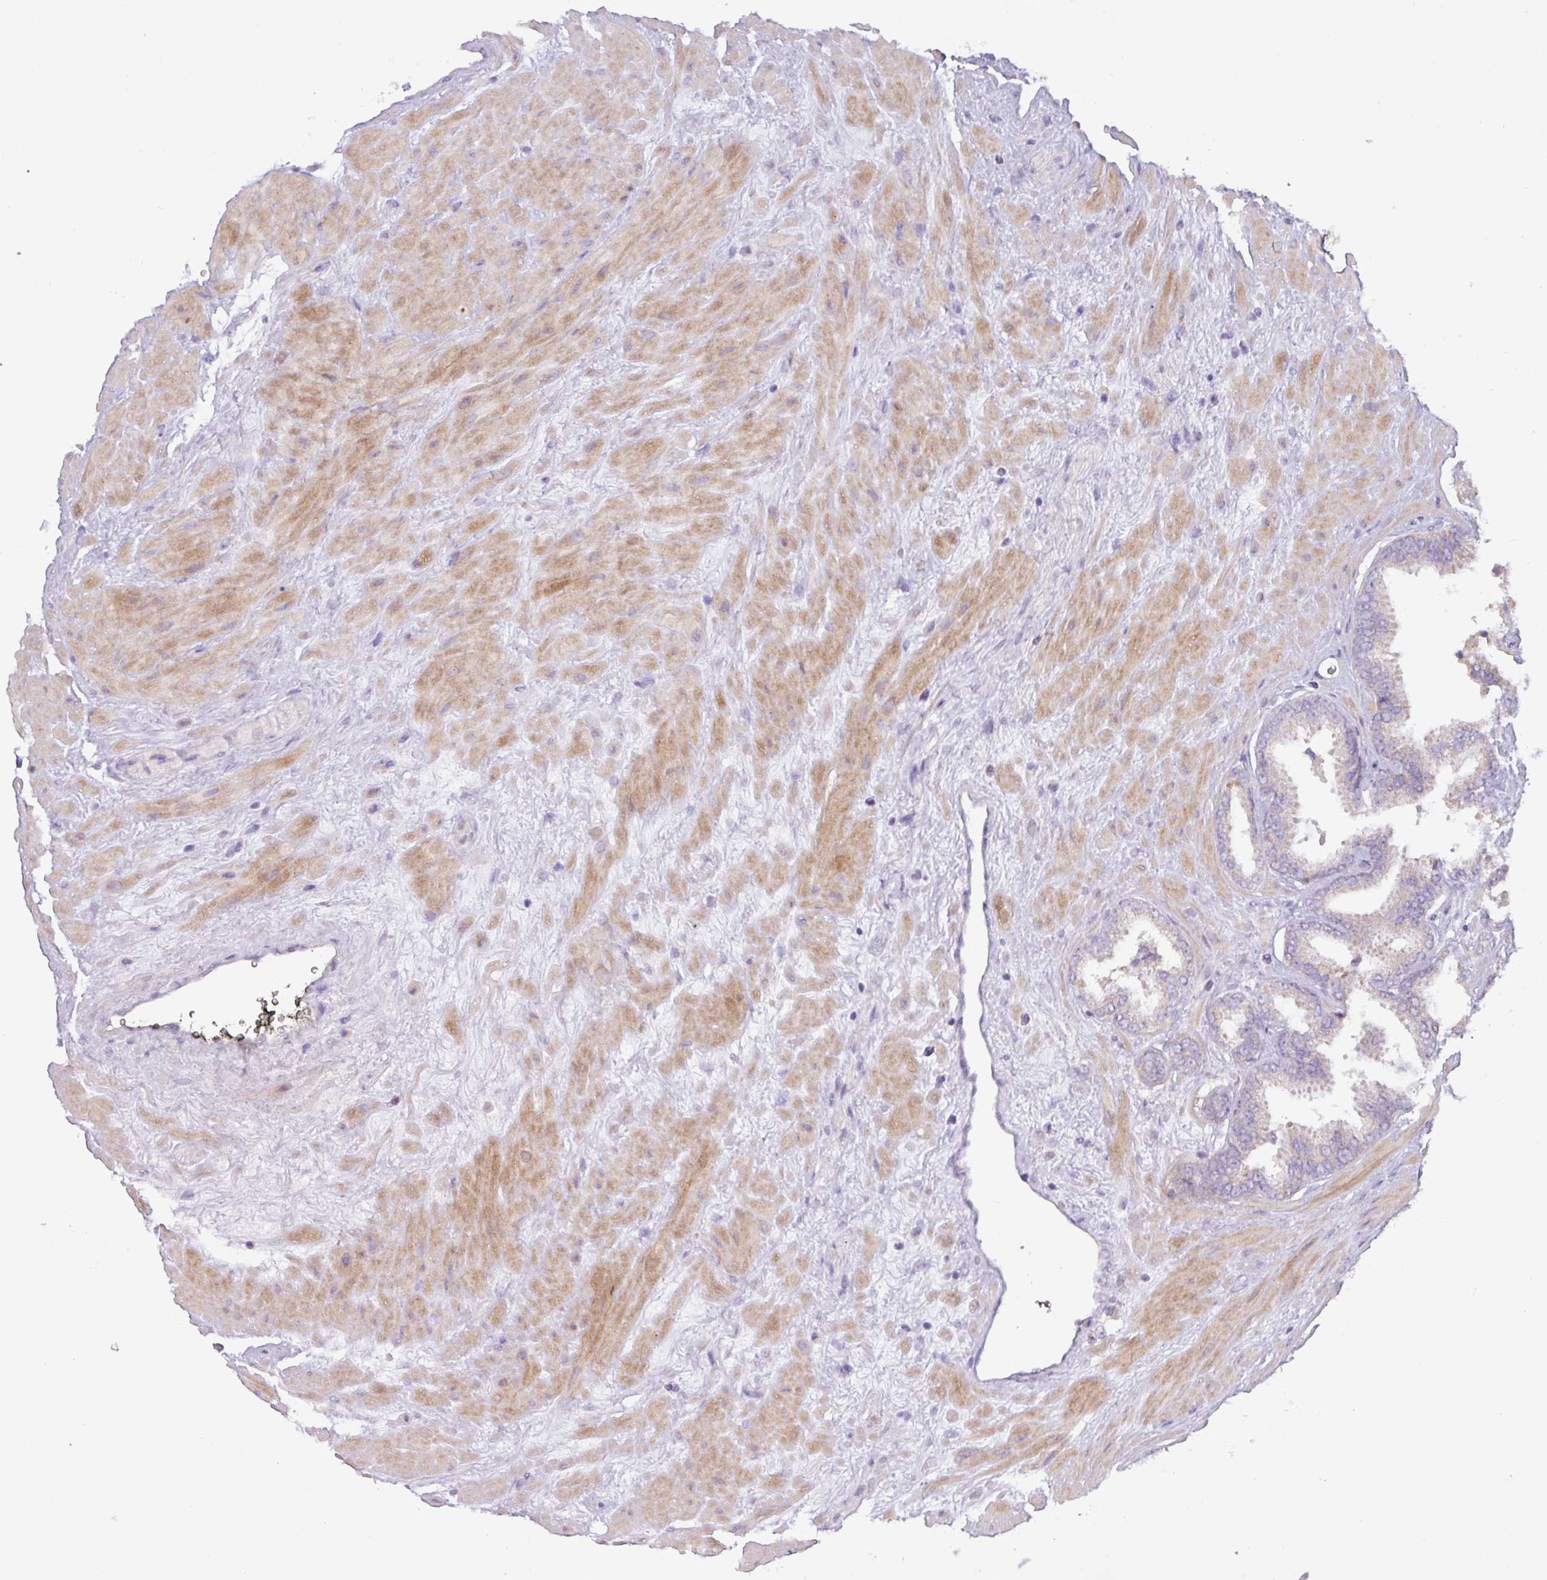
{"staining": {"intensity": "negative", "quantity": "none", "location": "none"}, "tissue": "prostate cancer", "cell_type": "Tumor cells", "image_type": "cancer", "snomed": [{"axis": "morphology", "description": "Adenocarcinoma, Low grade"}, {"axis": "topography", "description": "Prostate"}], "caption": "This is a micrograph of IHC staining of prostate low-grade adenocarcinoma, which shows no expression in tumor cells. The staining is performed using DAB brown chromogen with nuclei counter-stained in using hematoxylin.", "gene": "RGS16", "patient": {"sex": "male", "age": 62}}